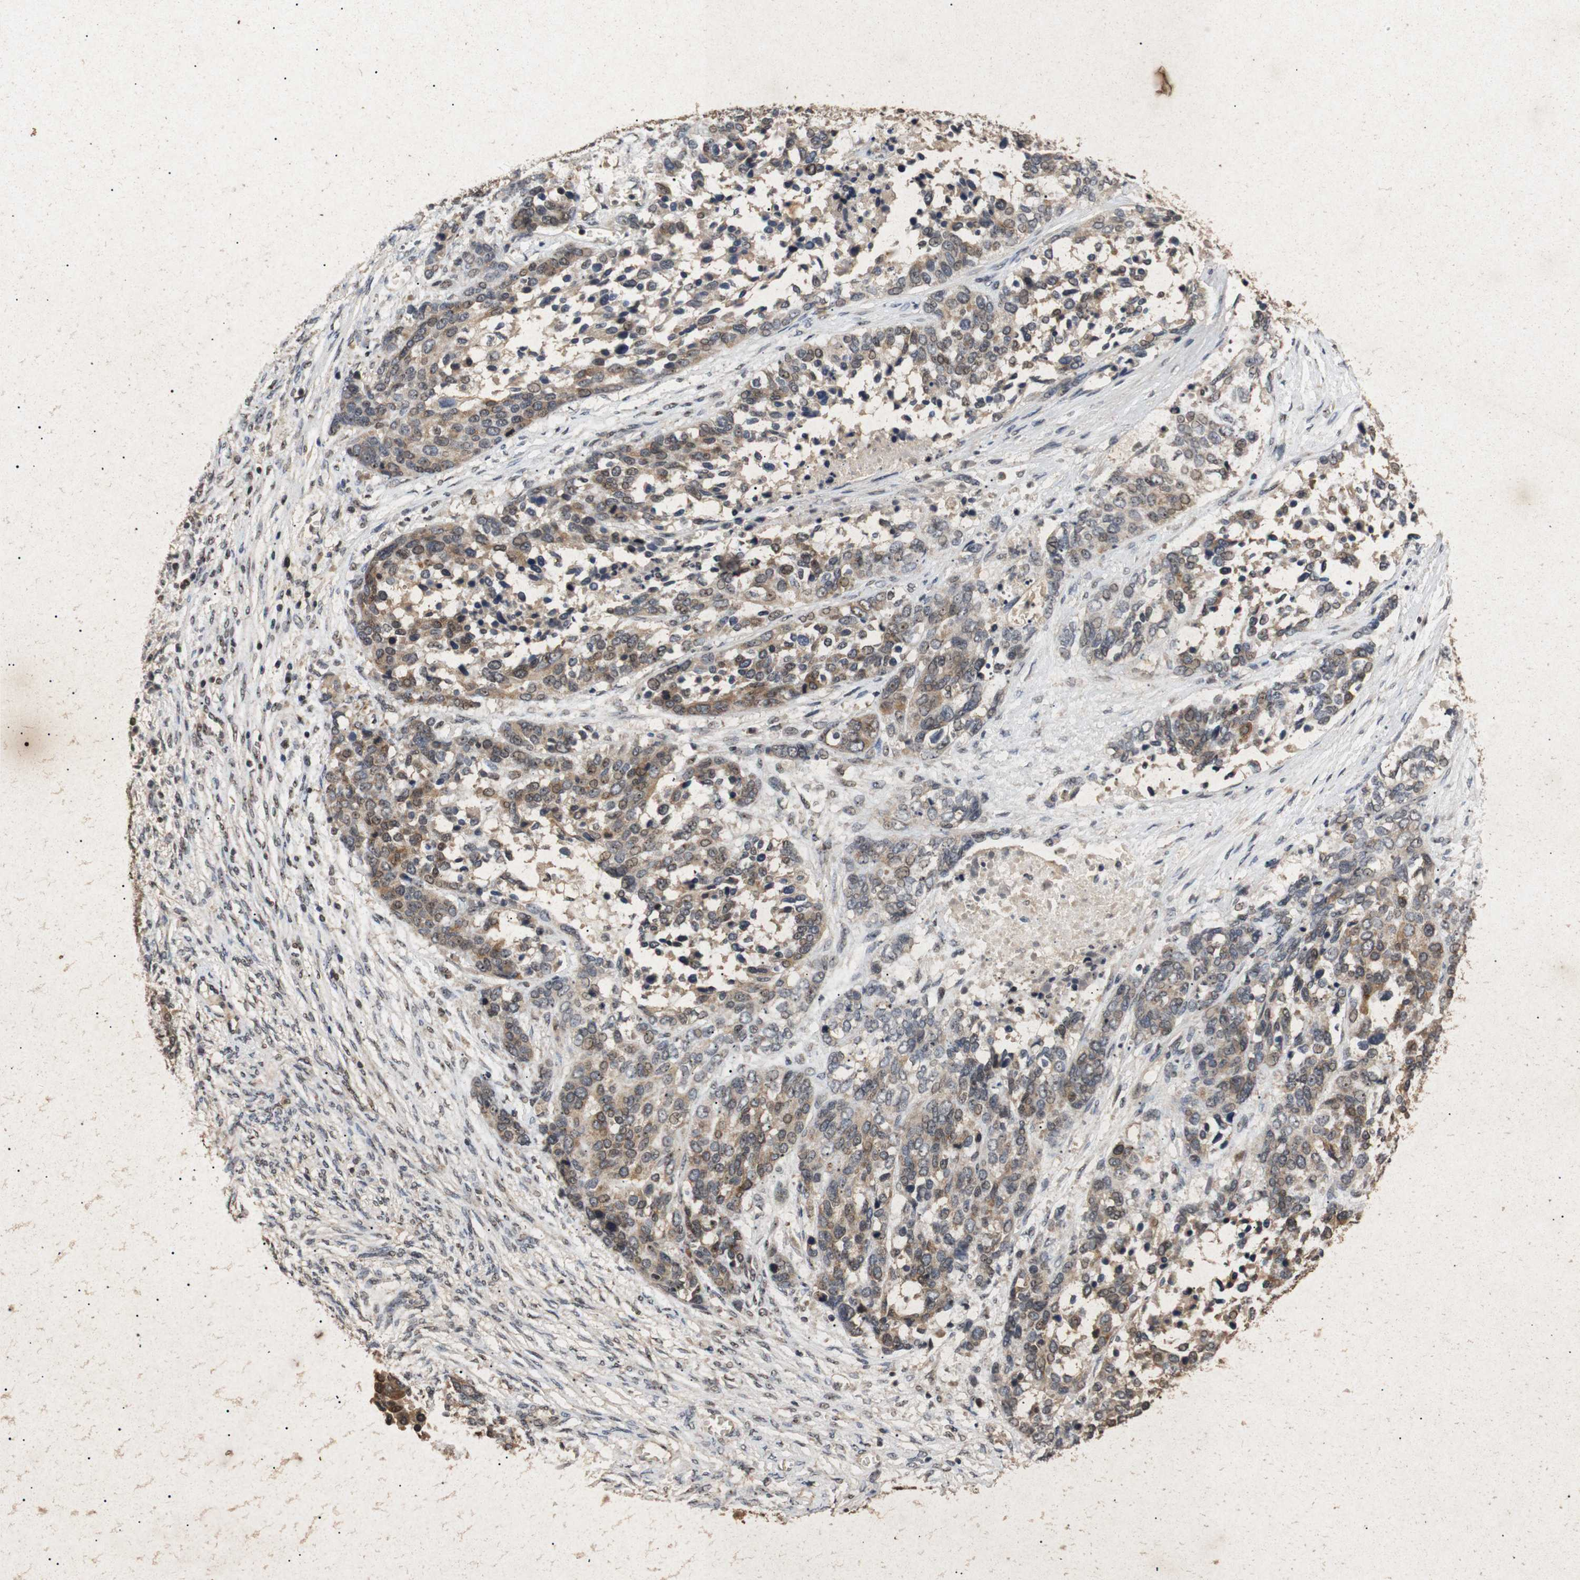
{"staining": {"intensity": "moderate", "quantity": "25%-75%", "location": "cytoplasmic/membranous,nuclear"}, "tissue": "ovarian cancer", "cell_type": "Tumor cells", "image_type": "cancer", "snomed": [{"axis": "morphology", "description": "Cystadenocarcinoma, serous, NOS"}, {"axis": "topography", "description": "Ovary"}], "caption": "Human ovarian cancer stained with a brown dye exhibits moderate cytoplasmic/membranous and nuclear positive staining in about 25%-75% of tumor cells.", "gene": "PARN", "patient": {"sex": "female", "age": 44}}